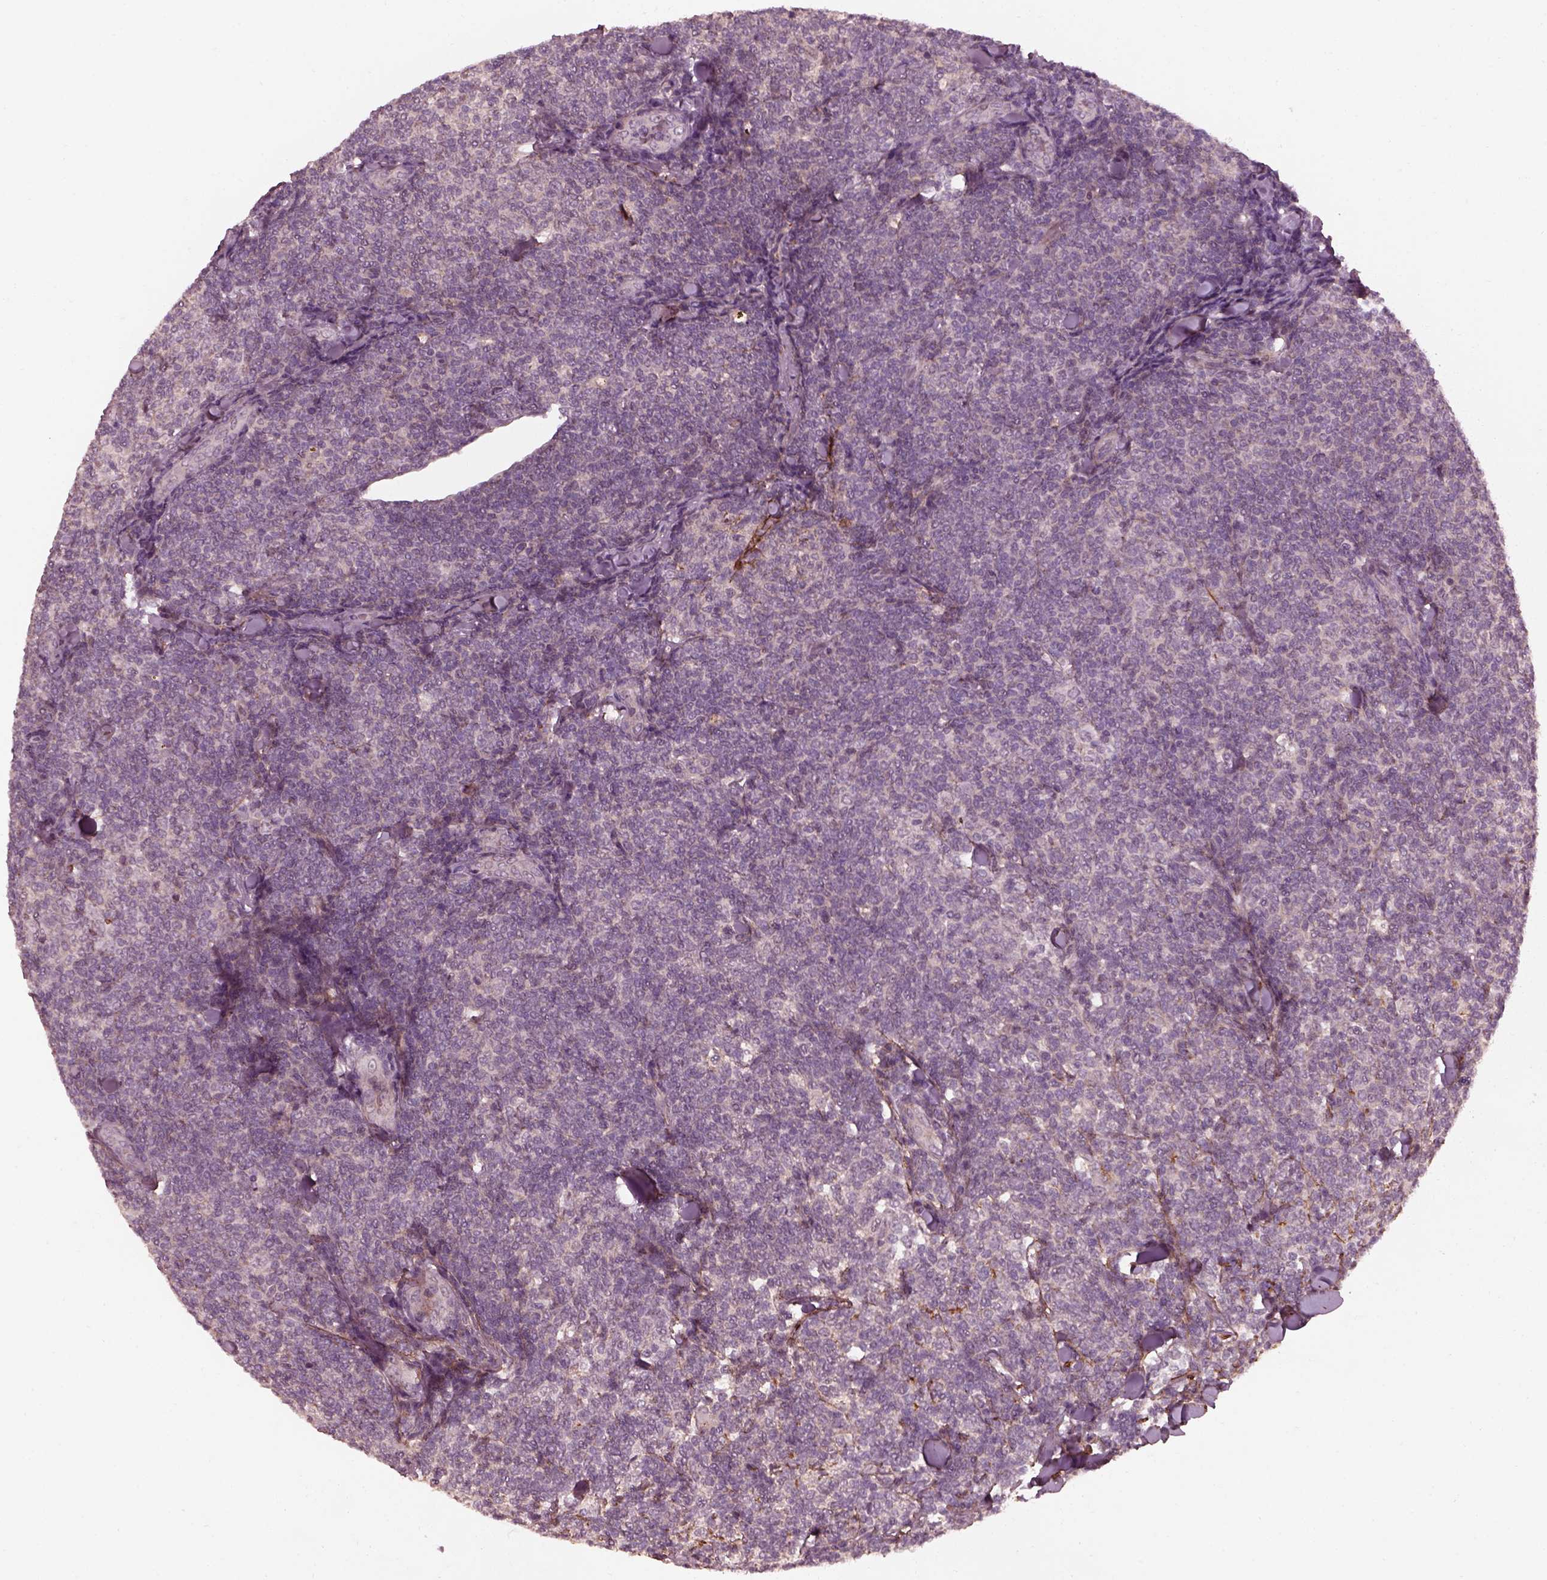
{"staining": {"intensity": "negative", "quantity": "none", "location": "none"}, "tissue": "lymphoma", "cell_type": "Tumor cells", "image_type": "cancer", "snomed": [{"axis": "morphology", "description": "Malignant lymphoma, non-Hodgkin's type, Low grade"}, {"axis": "topography", "description": "Lymph node"}], "caption": "High power microscopy micrograph of an immunohistochemistry micrograph of malignant lymphoma, non-Hodgkin's type (low-grade), revealing no significant staining in tumor cells.", "gene": "EFEMP1", "patient": {"sex": "female", "age": 56}}